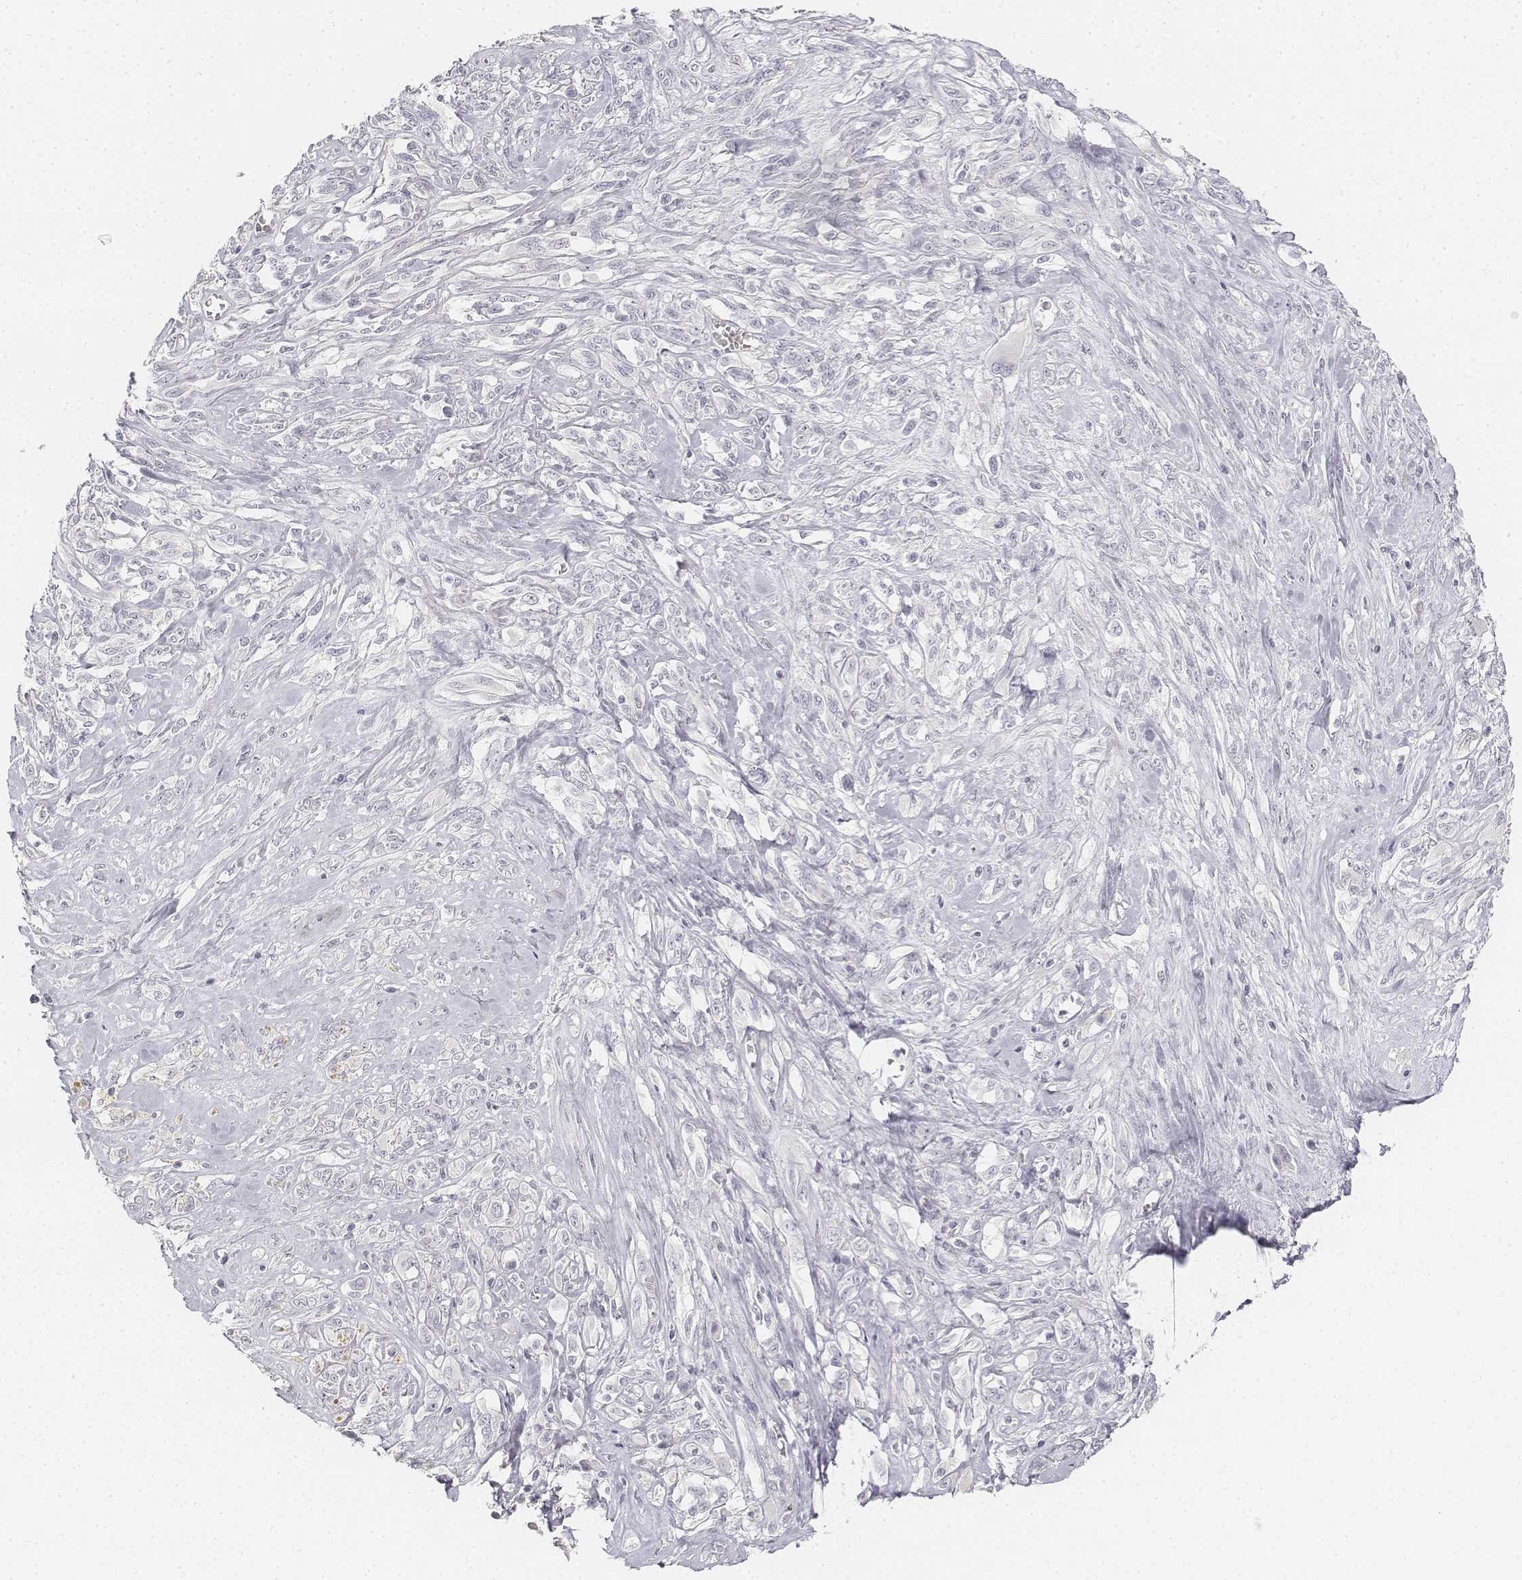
{"staining": {"intensity": "negative", "quantity": "none", "location": "none"}, "tissue": "melanoma", "cell_type": "Tumor cells", "image_type": "cancer", "snomed": [{"axis": "morphology", "description": "Malignant melanoma, NOS"}, {"axis": "topography", "description": "Skin"}], "caption": "This is an immunohistochemistry micrograph of melanoma. There is no positivity in tumor cells.", "gene": "DSG4", "patient": {"sex": "female", "age": 91}}